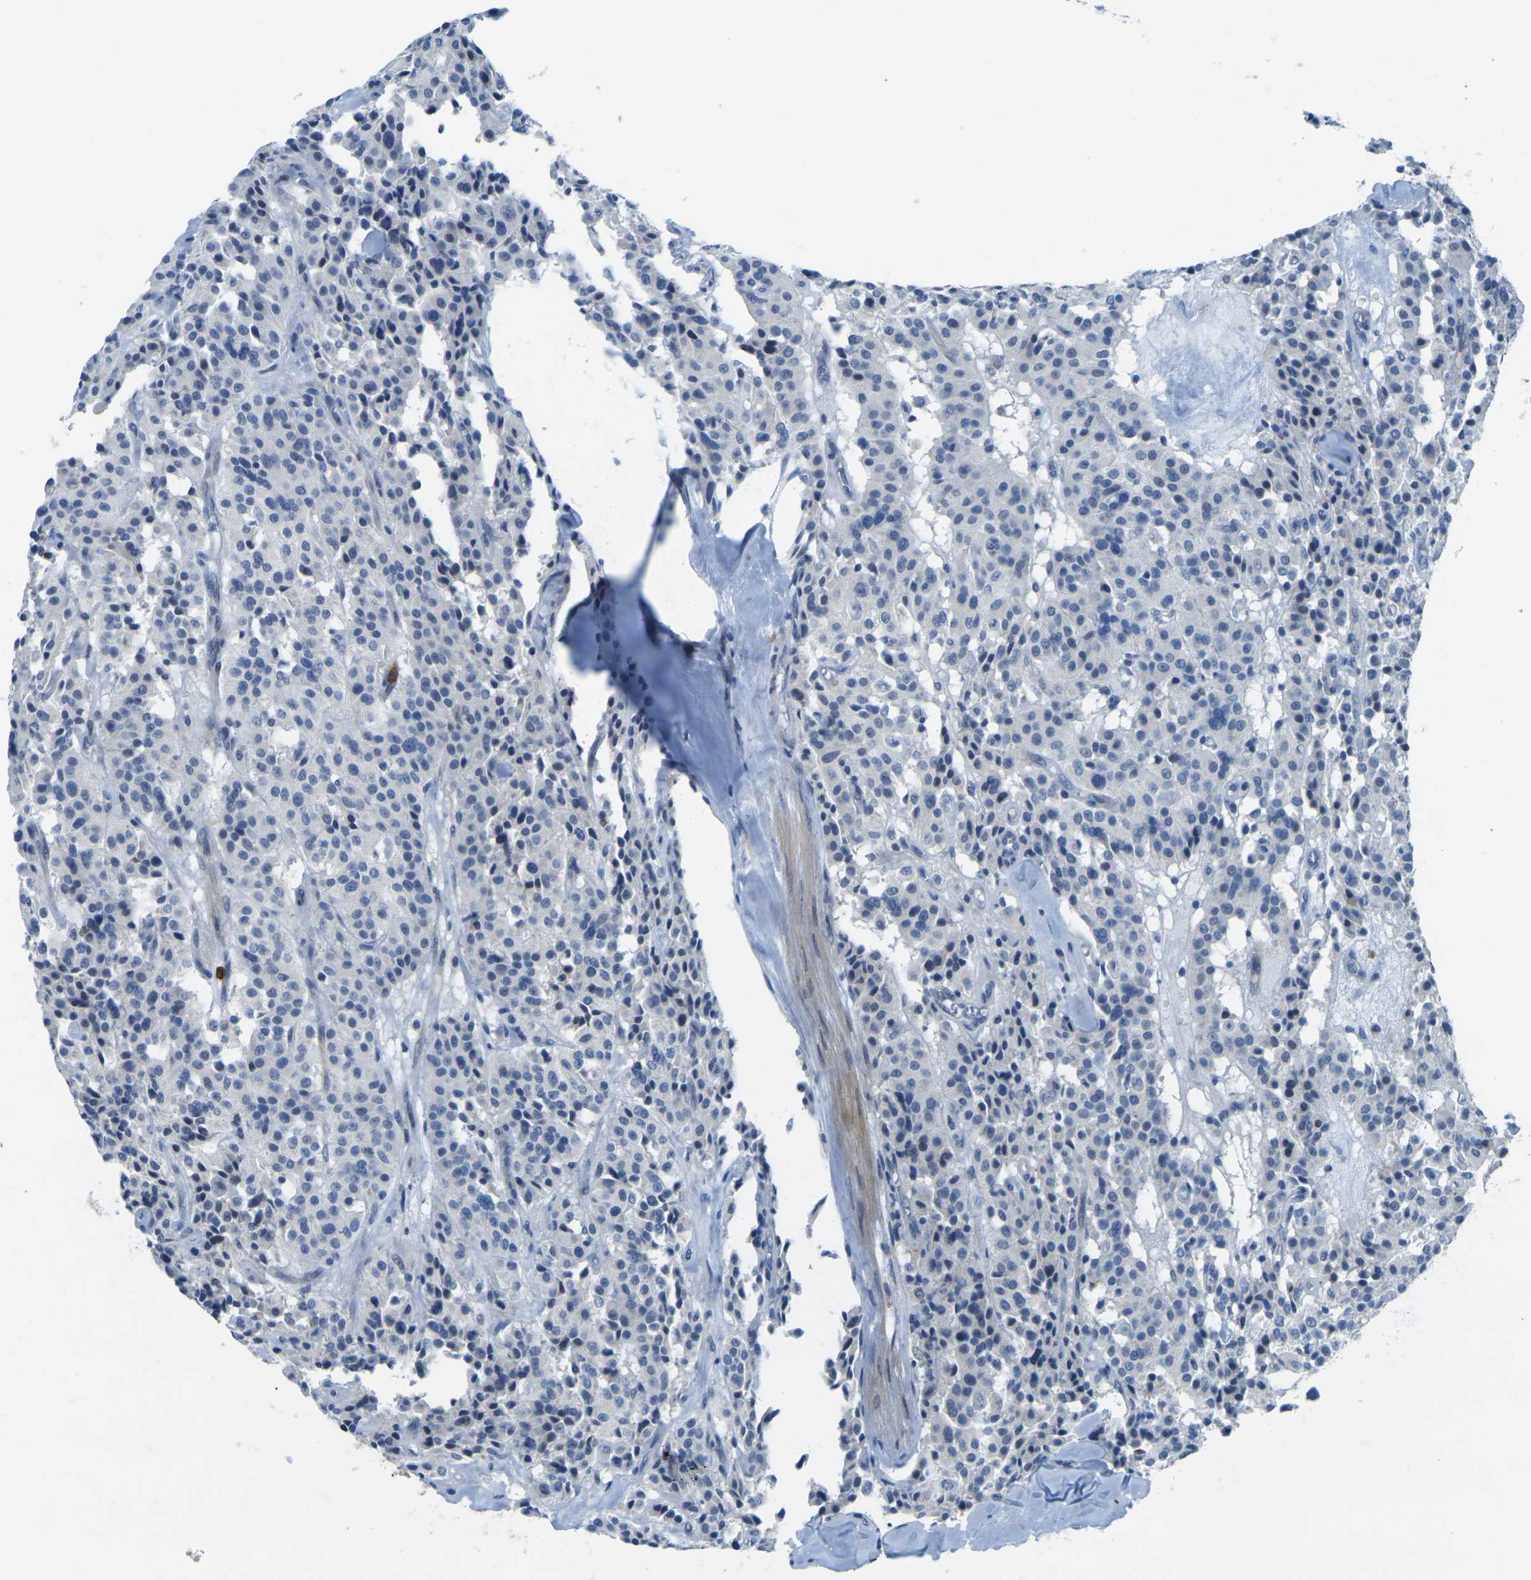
{"staining": {"intensity": "negative", "quantity": "none", "location": "none"}, "tissue": "carcinoid", "cell_type": "Tumor cells", "image_type": "cancer", "snomed": [{"axis": "morphology", "description": "Carcinoid, malignant, NOS"}, {"axis": "topography", "description": "Lung"}], "caption": "Image shows no significant protein positivity in tumor cells of carcinoid.", "gene": "CD3D", "patient": {"sex": "male", "age": 30}}